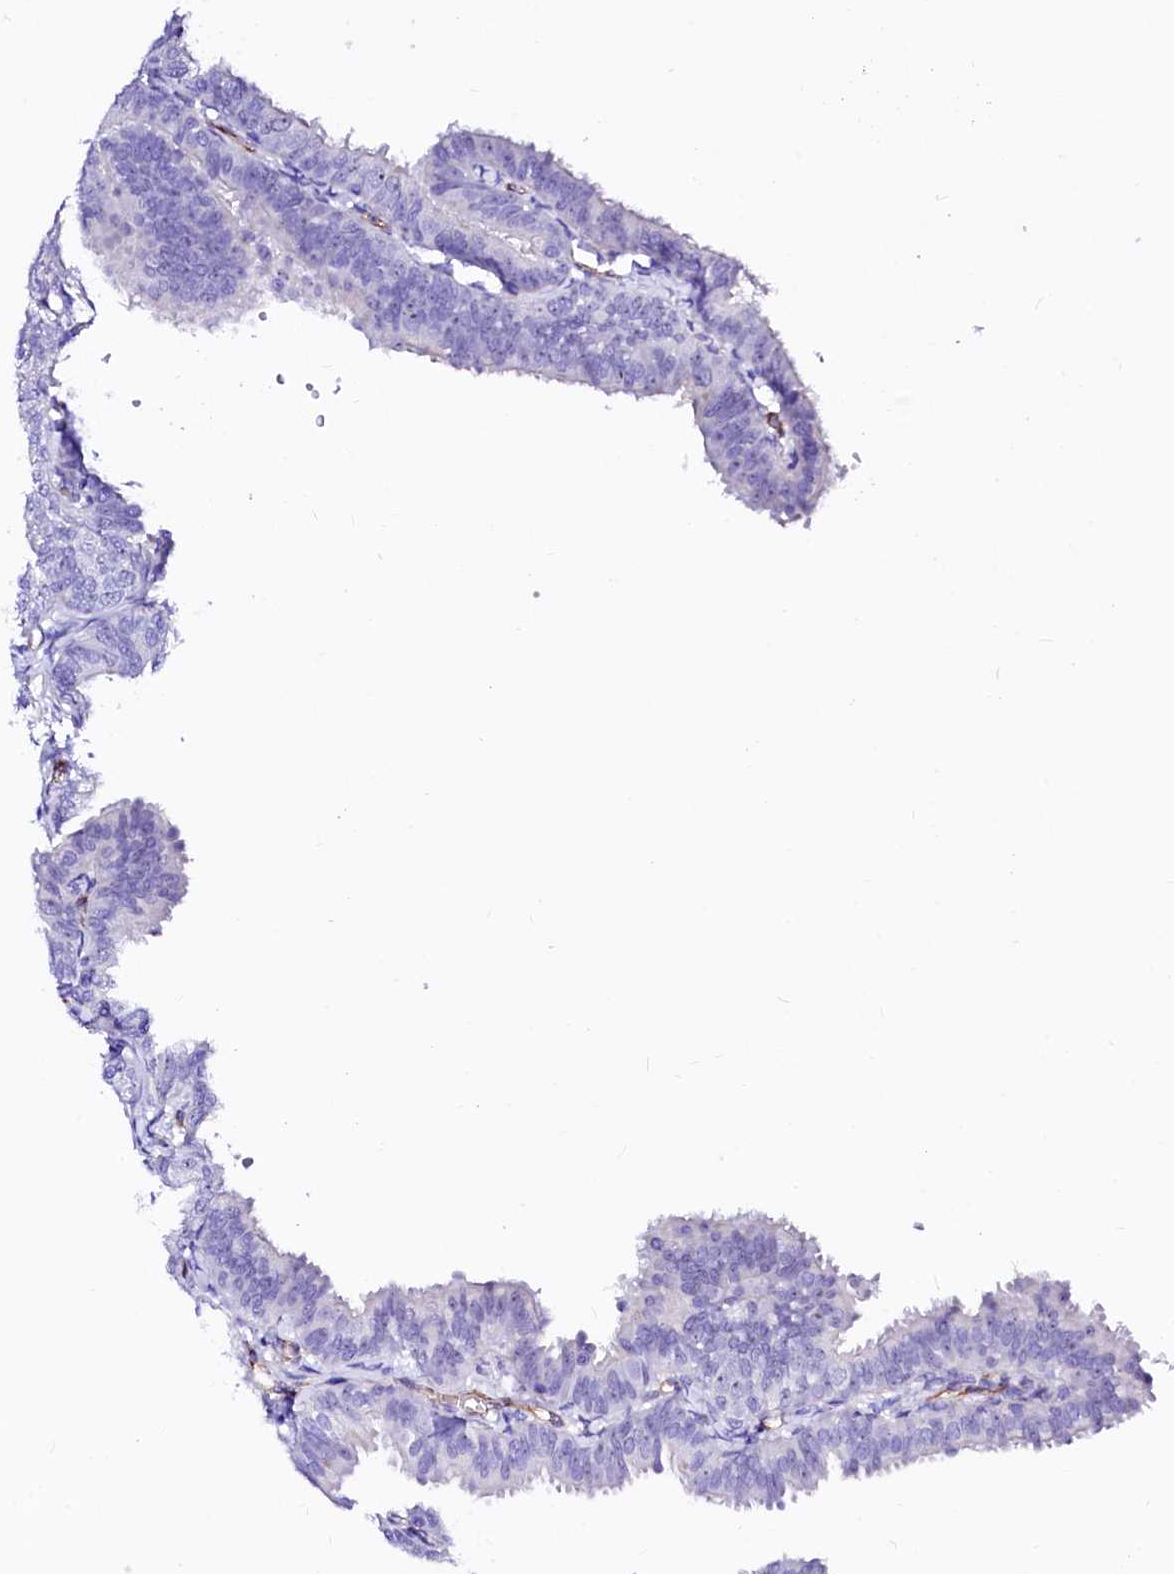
{"staining": {"intensity": "negative", "quantity": "none", "location": "none"}, "tissue": "fallopian tube", "cell_type": "Glandular cells", "image_type": "normal", "snomed": [{"axis": "morphology", "description": "Normal tissue, NOS"}, {"axis": "topography", "description": "Fallopian tube"}], "caption": "This is an IHC photomicrograph of unremarkable fallopian tube. There is no staining in glandular cells.", "gene": "SFR1", "patient": {"sex": "female", "age": 35}}